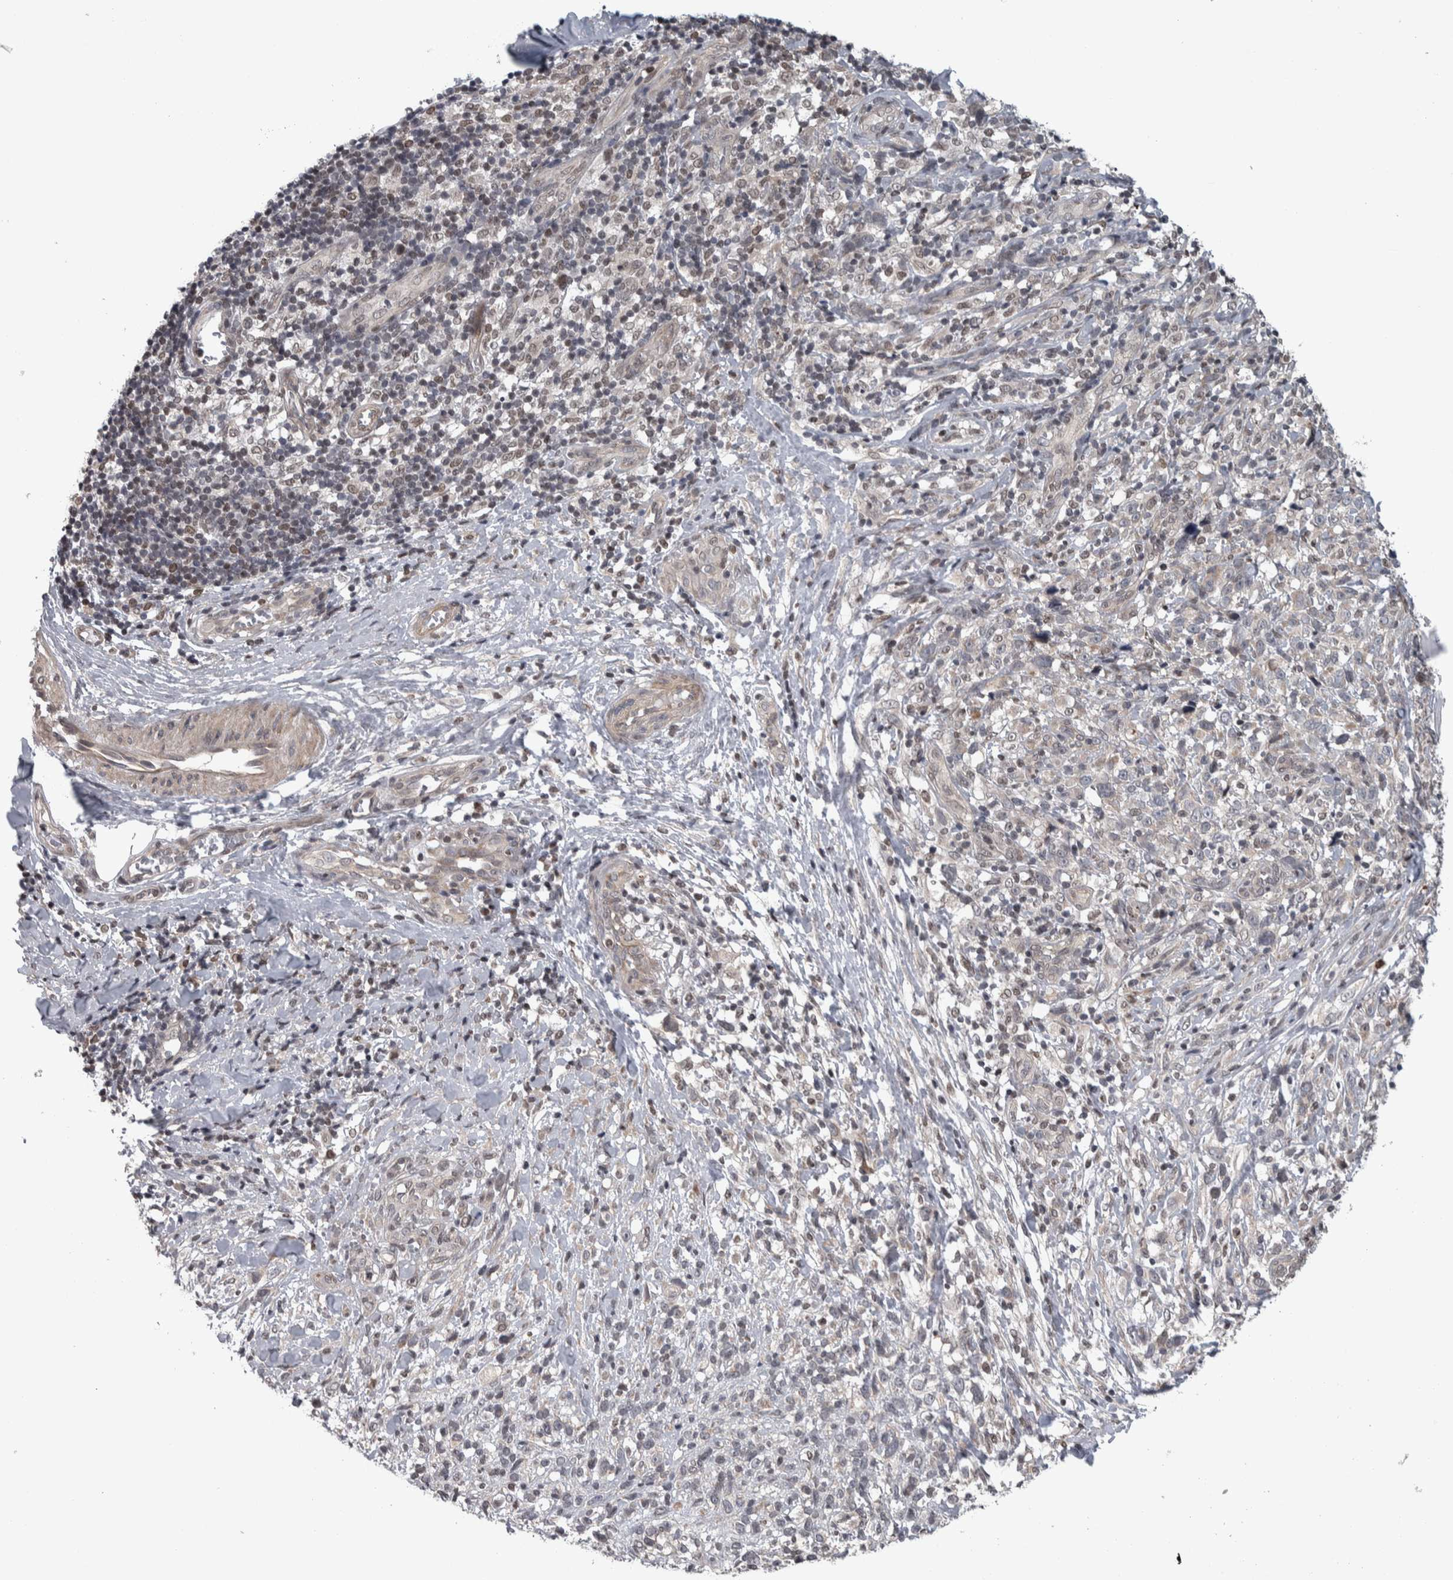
{"staining": {"intensity": "negative", "quantity": "none", "location": "none"}, "tissue": "melanoma", "cell_type": "Tumor cells", "image_type": "cancer", "snomed": [{"axis": "morphology", "description": "Malignant melanoma, NOS"}, {"axis": "topography", "description": "Skin"}], "caption": "Tumor cells are negative for protein expression in human melanoma. The staining was performed using DAB (3,3'-diaminobenzidine) to visualize the protein expression in brown, while the nuclei were stained in blue with hematoxylin (Magnification: 20x).", "gene": "CWC27", "patient": {"sex": "female", "age": 55}}